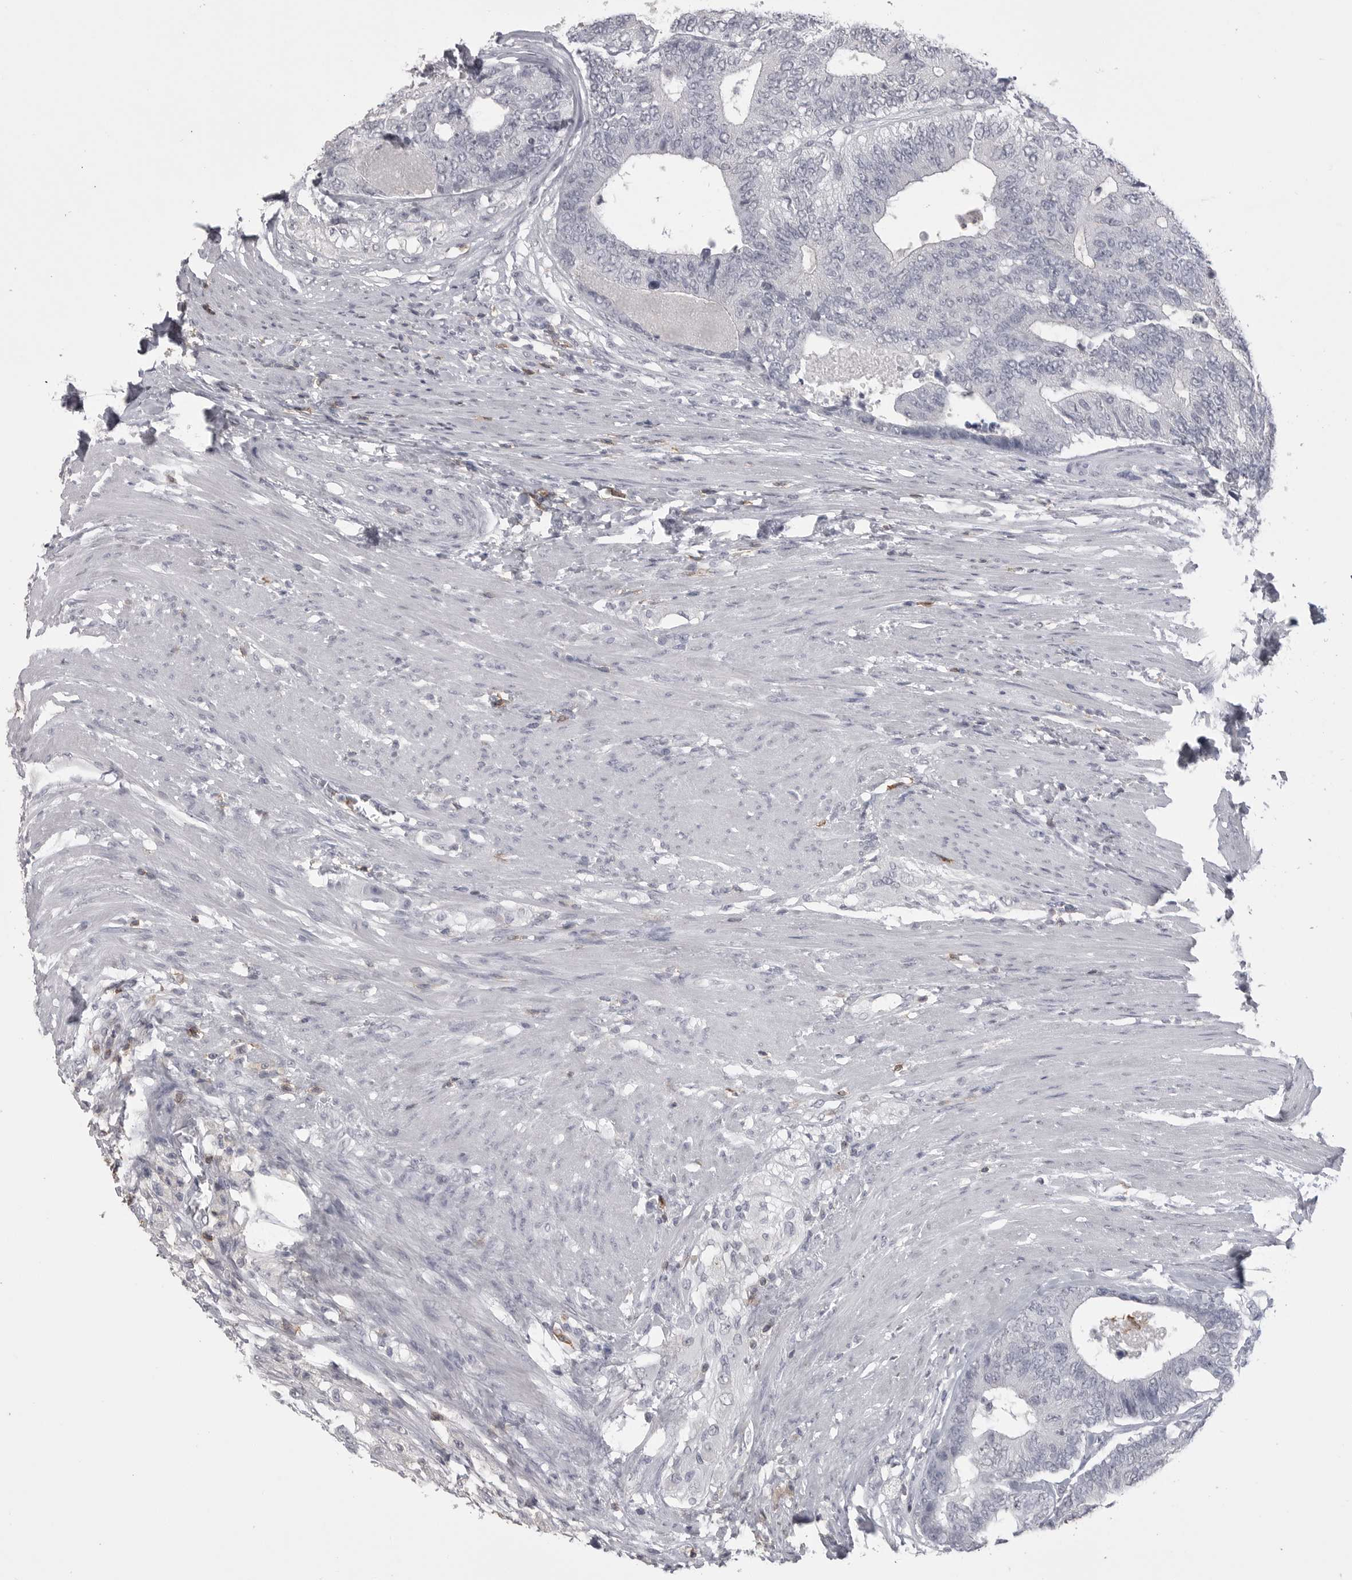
{"staining": {"intensity": "negative", "quantity": "none", "location": "none"}, "tissue": "colorectal cancer", "cell_type": "Tumor cells", "image_type": "cancer", "snomed": [{"axis": "morphology", "description": "Adenocarcinoma, NOS"}, {"axis": "topography", "description": "Colon"}], "caption": "Immunohistochemical staining of human colorectal adenocarcinoma demonstrates no significant expression in tumor cells. Nuclei are stained in blue.", "gene": "ITGAL", "patient": {"sex": "female", "age": 67}}